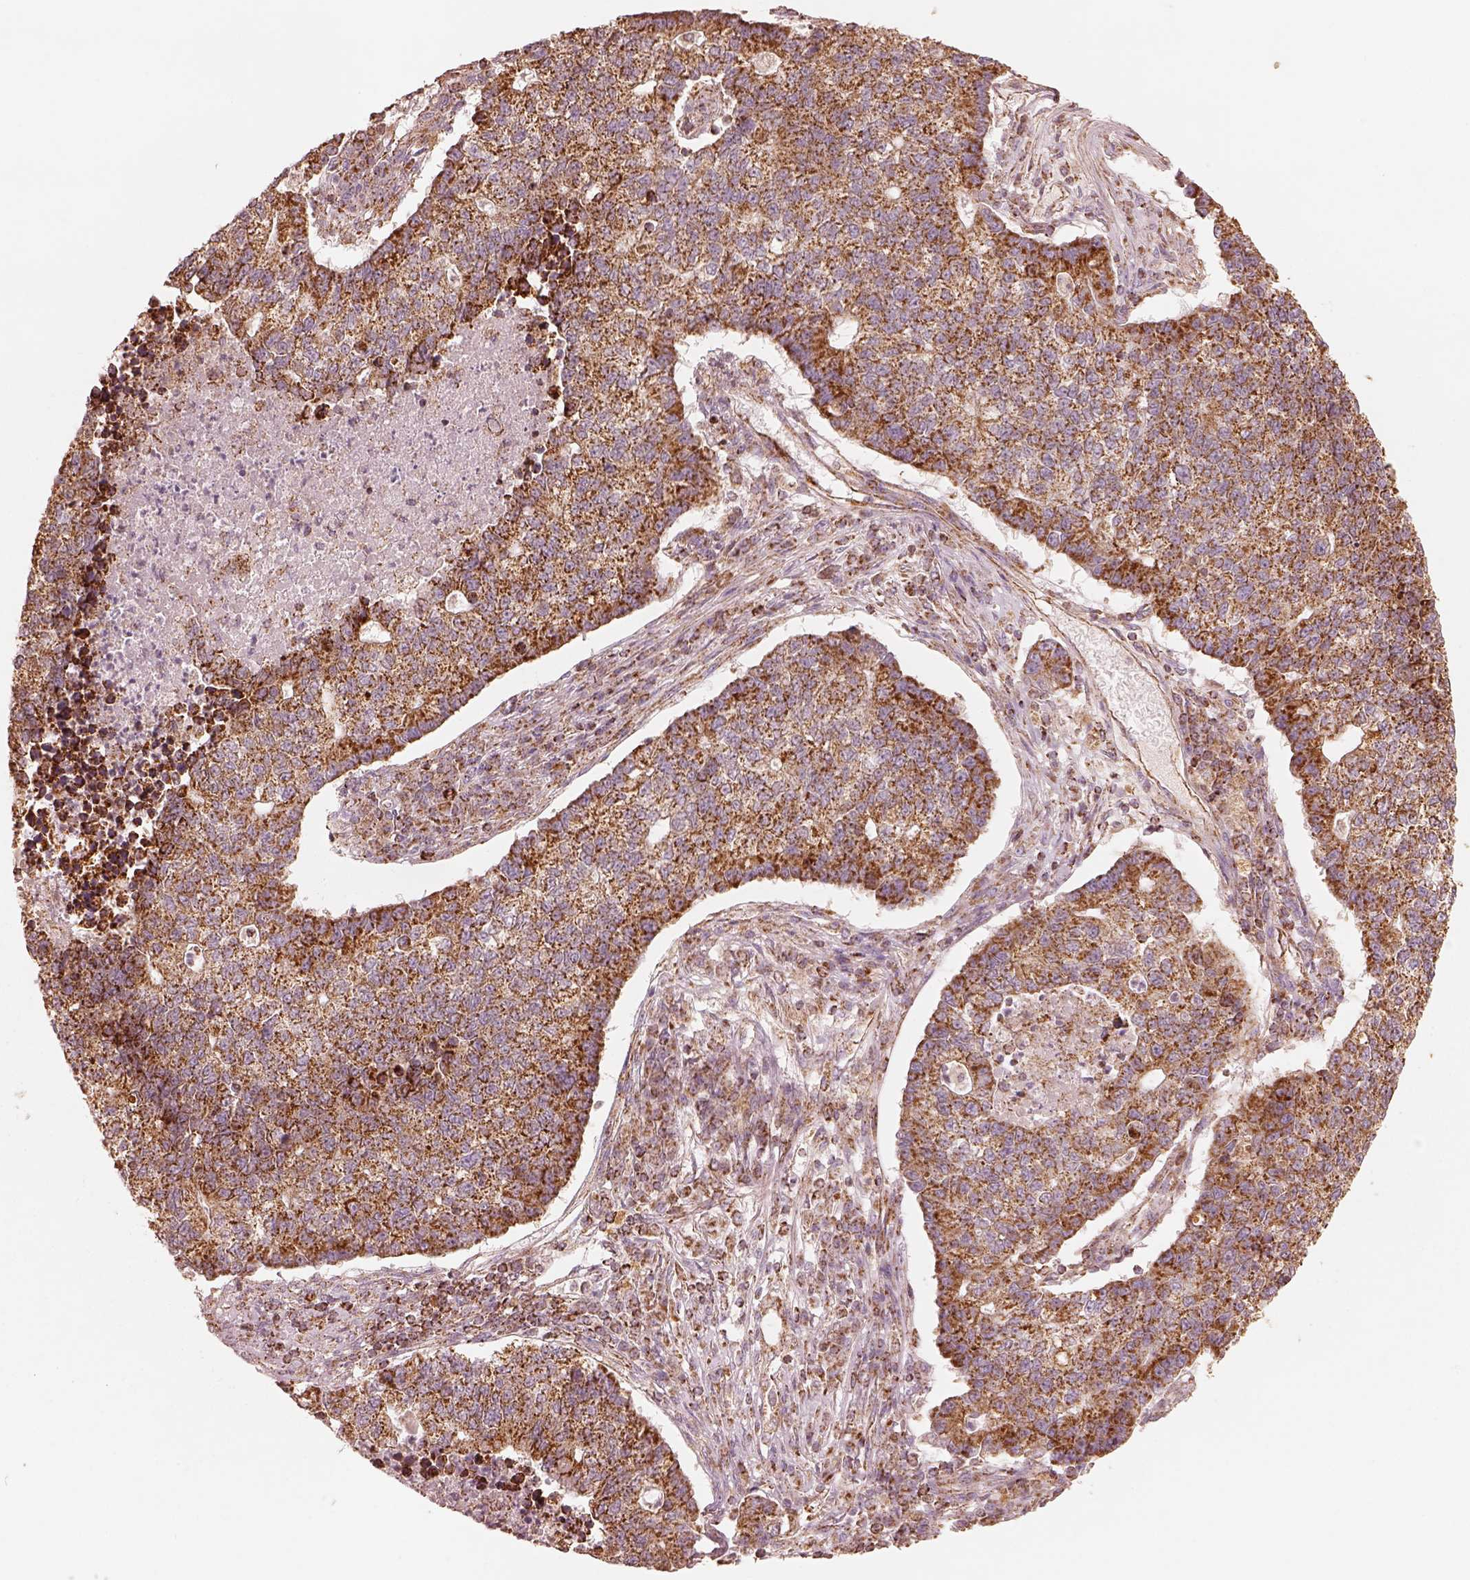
{"staining": {"intensity": "strong", "quantity": ">75%", "location": "cytoplasmic/membranous"}, "tissue": "lung cancer", "cell_type": "Tumor cells", "image_type": "cancer", "snomed": [{"axis": "morphology", "description": "Adenocarcinoma, NOS"}, {"axis": "topography", "description": "Lung"}], "caption": "Human adenocarcinoma (lung) stained with a brown dye demonstrates strong cytoplasmic/membranous positive staining in about >75% of tumor cells.", "gene": "ENTPD6", "patient": {"sex": "male", "age": 57}}